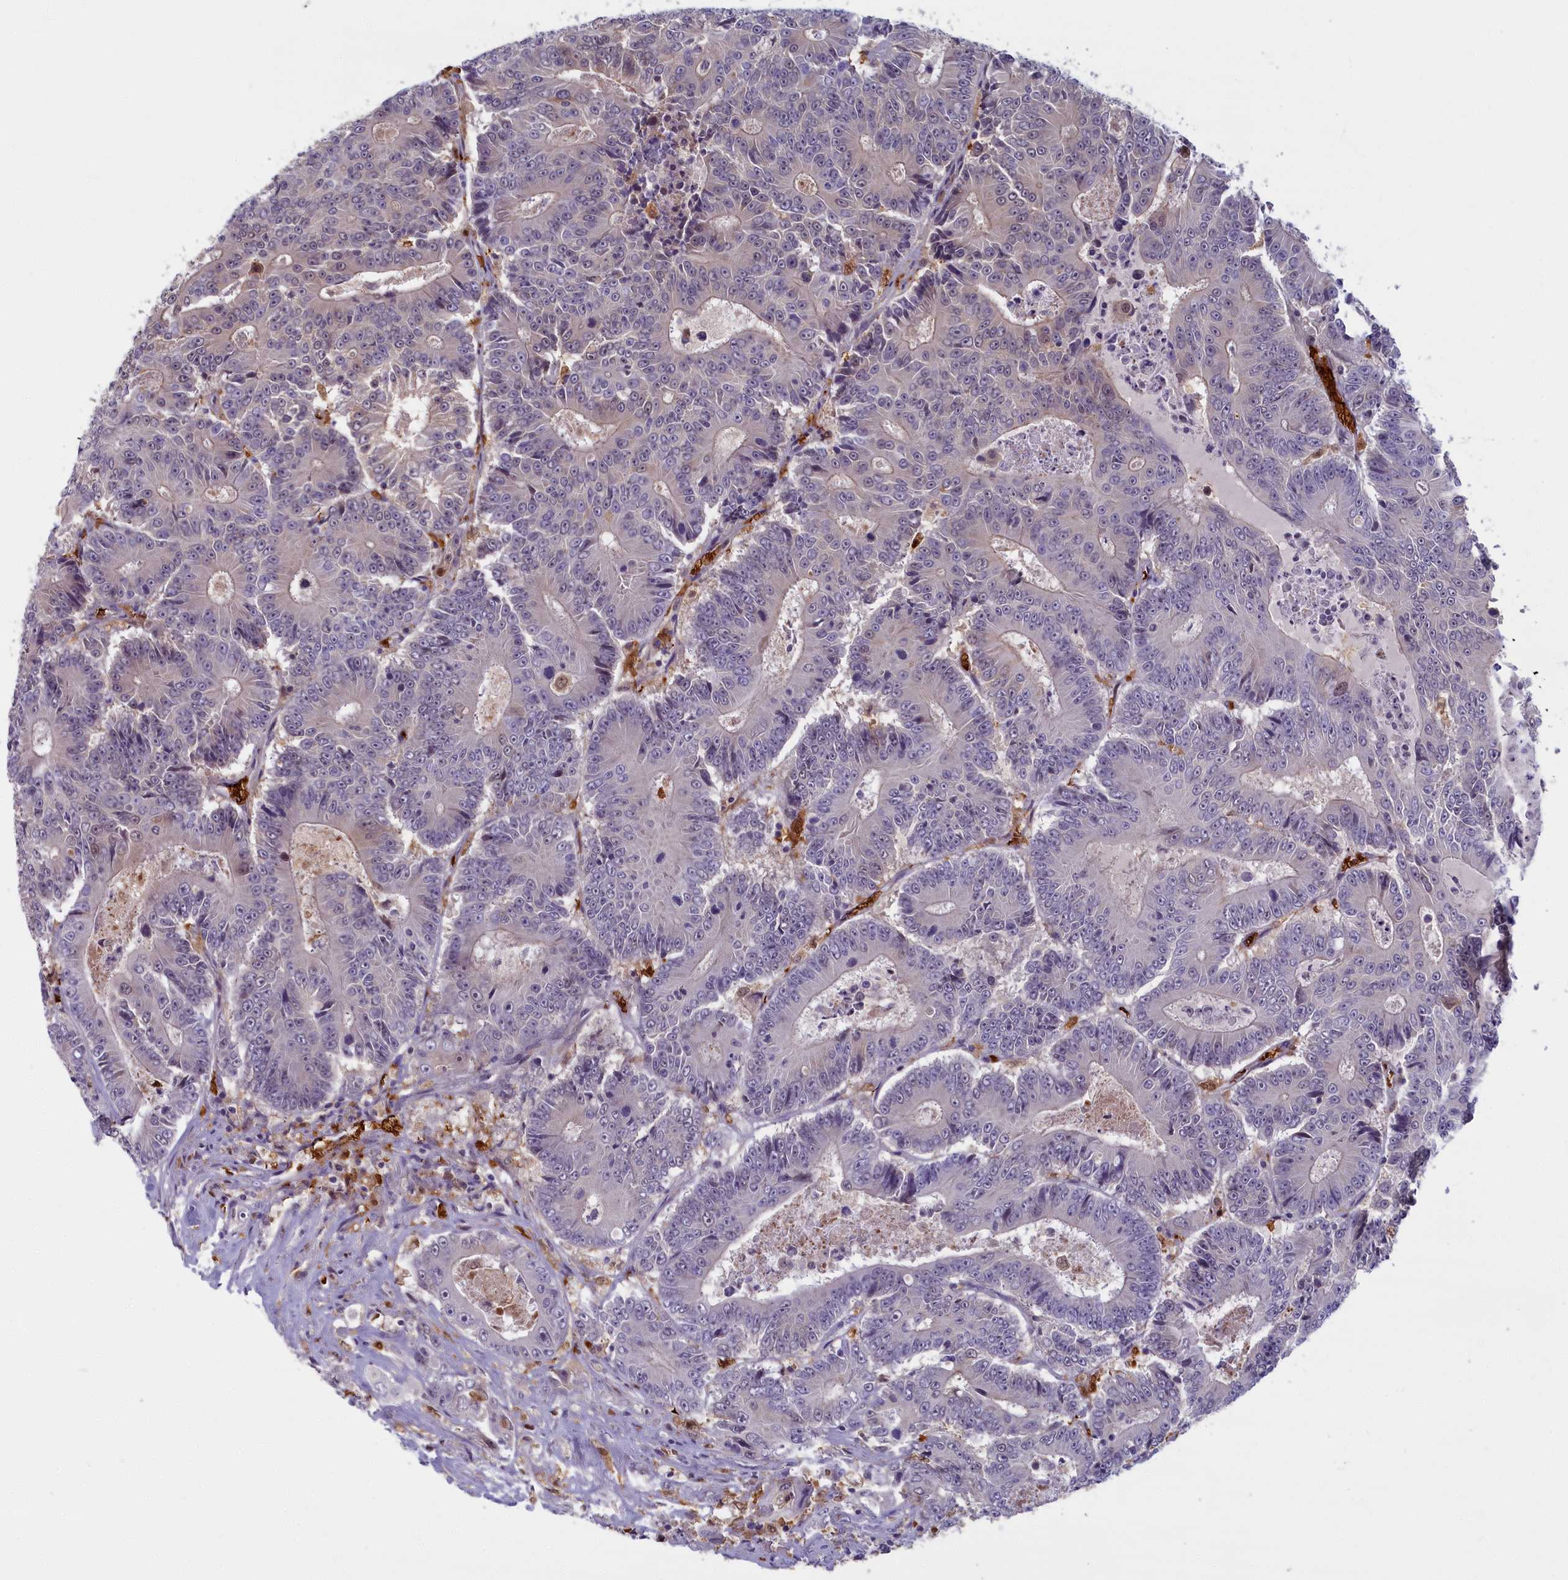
{"staining": {"intensity": "weak", "quantity": "<25%", "location": "cytoplasmic/membranous"}, "tissue": "colorectal cancer", "cell_type": "Tumor cells", "image_type": "cancer", "snomed": [{"axis": "morphology", "description": "Adenocarcinoma, NOS"}, {"axis": "topography", "description": "Colon"}], "caption": "The image displays no significant staining in tumor cells of colorectal adenocarcinoma.", "gene": "BLVRB", "patient": {"sex": "male", "age": 83}}